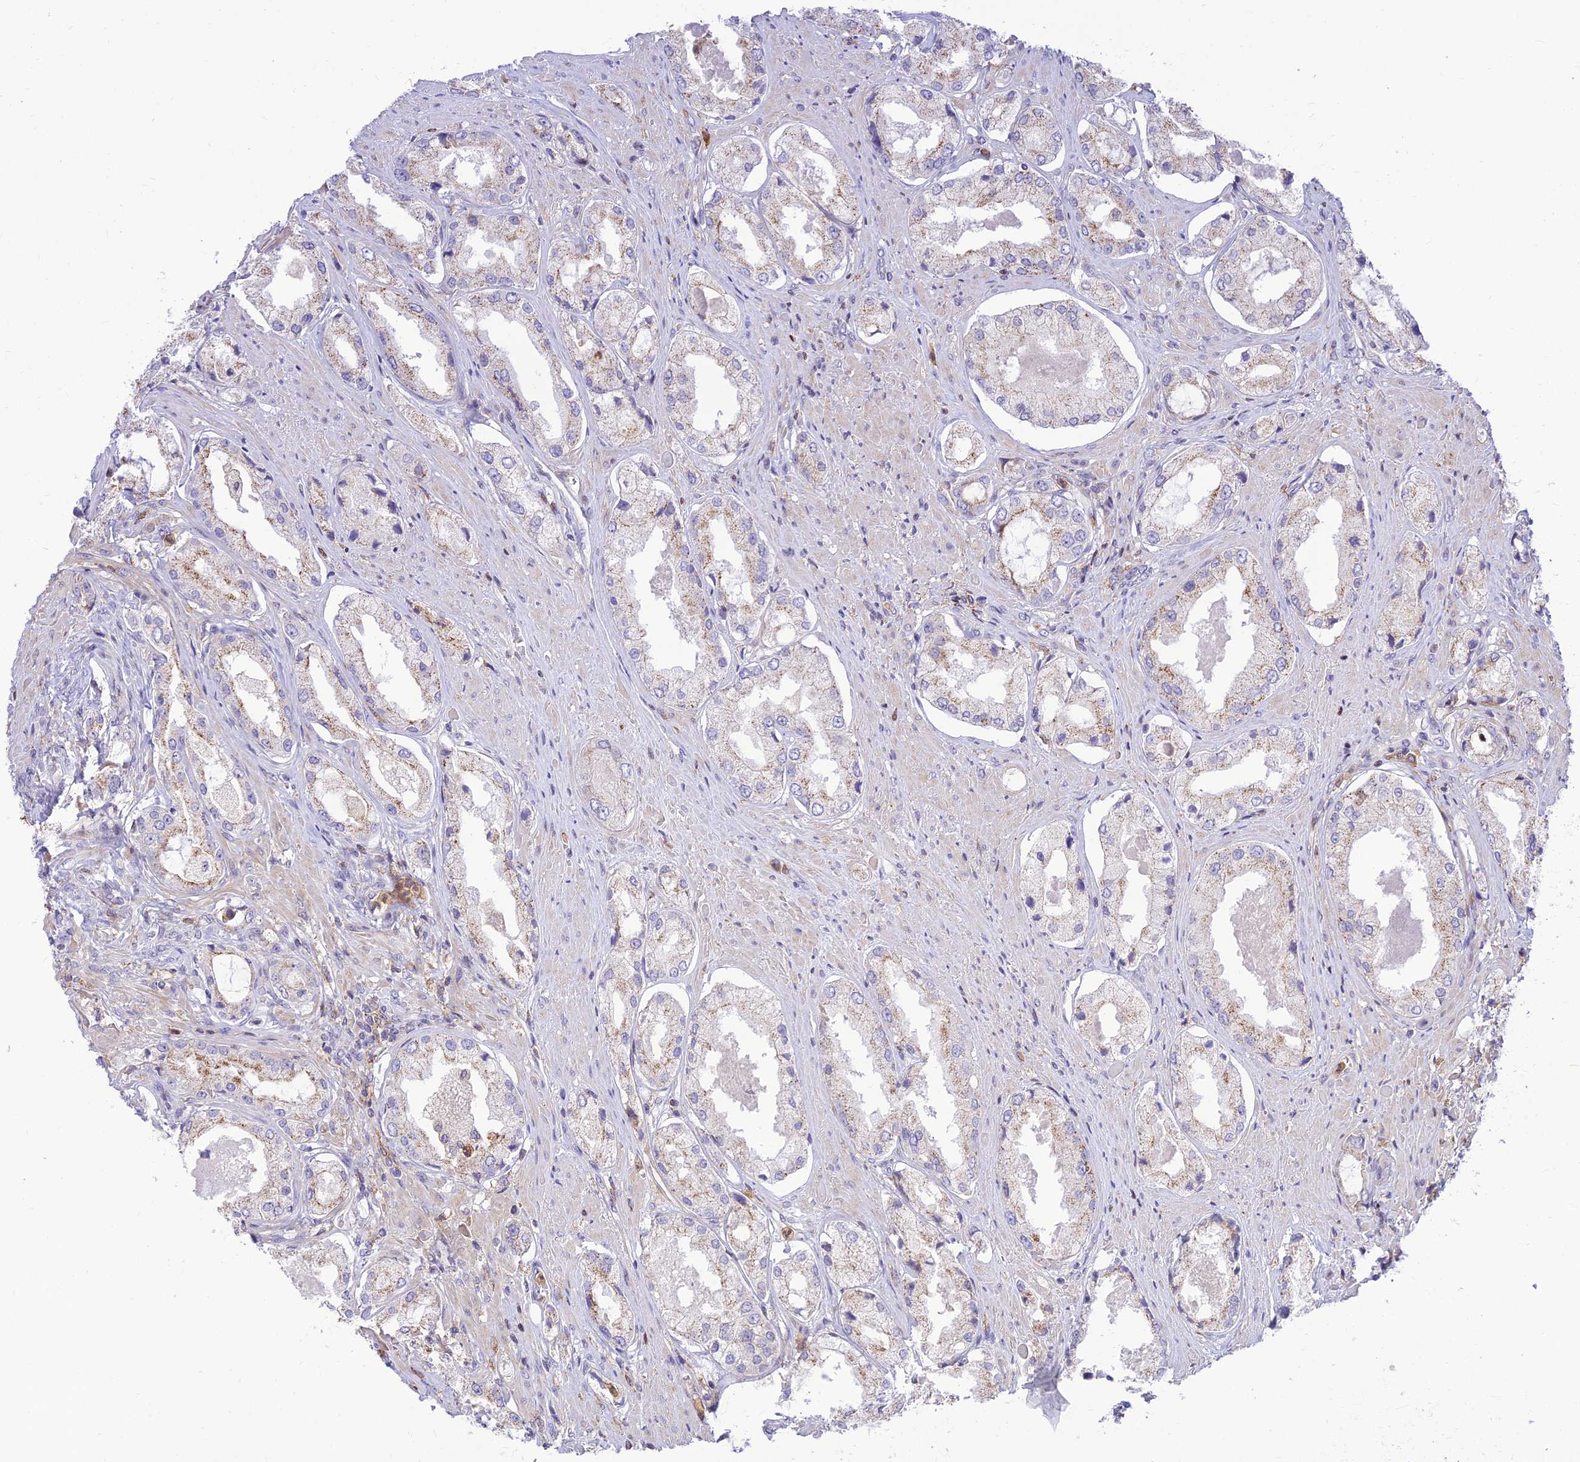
{"staining": {"intensity": "moderate", "quantity": "25%-75%", "location": "cytoplasmic/membranous"}, "tissue": "prostate cancer", "cell_type": "Tumor cells", "image_type": "cancer", "snomed": [{"axis": "morphology", "description": "Adenocarcinoma, Low grade"}, {"axis": "topography", "description": "Prostate"}], "caption": "This photomicrograph exhibits prostate cancer (low-grade adenocarcinoma) stained with immunohistochemistry to label a protein in brown. The cytoplasmic/membranous of tumor cells show moderate positivity for the protein. Nuclei are counter-stained blue.", "gene": "FAM186B", "patient": {"sex": "male", "age": 68}}